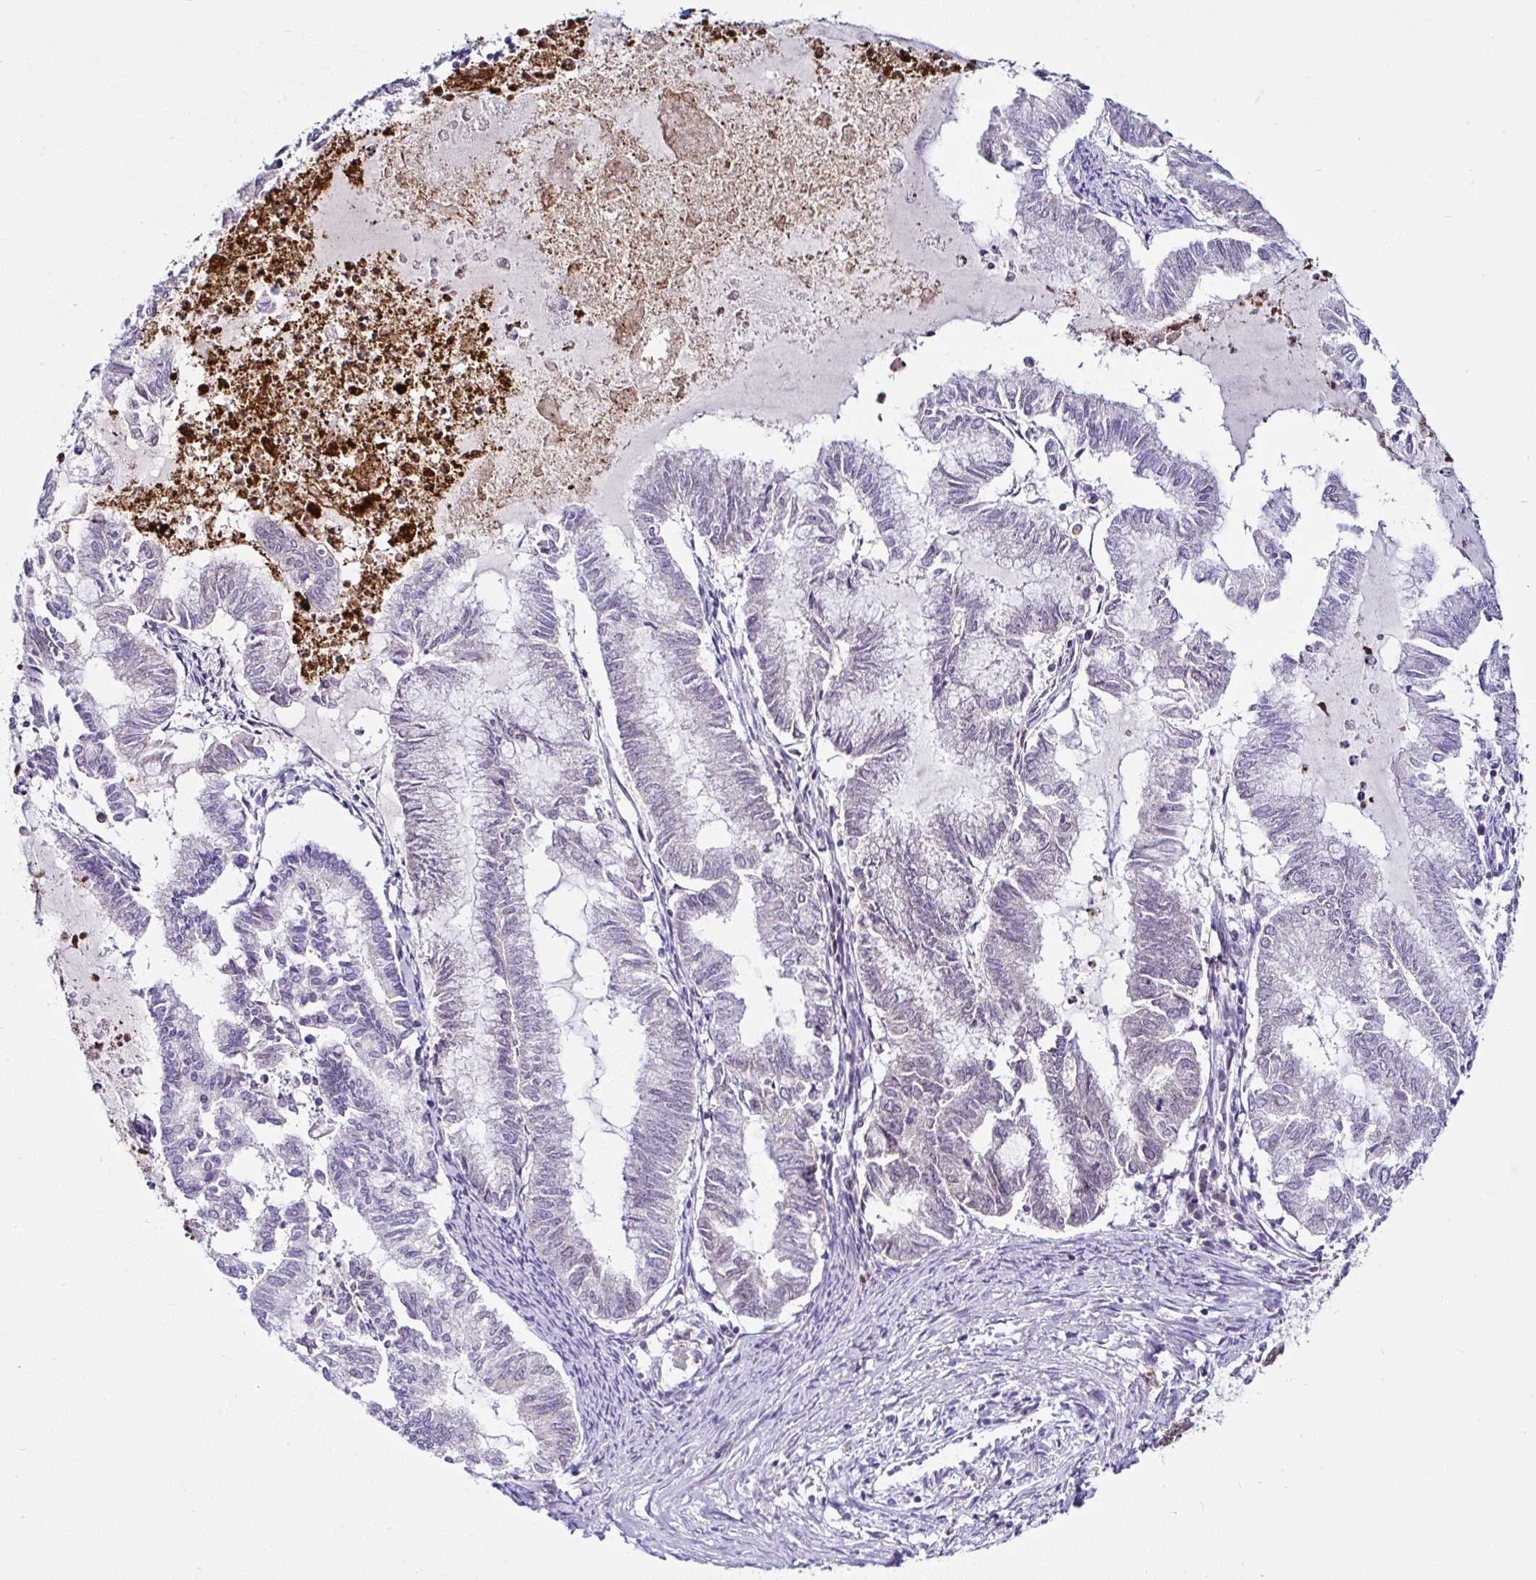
{"staining": {"intensity": "negative", "quantity": "none", "location": "none"}, "tissue": "endometrial cancer", "cell_type": "Tumor cells", "image_type": "cancer", "snomed": [{"axis": "morphology", "description": "Adenocarcinoma, NOS"}, {"axis": "topography", "description": "Endometrium"}], "caption": "A histopathology image of human endometrial cancer is negative for staining in tumor cells. (DAB (3,3'-diaminobenzidine) IHC with hematoxylin counter stain).", "gene": "PTPN2", "patient": {"sex": "female", "age": 79}}